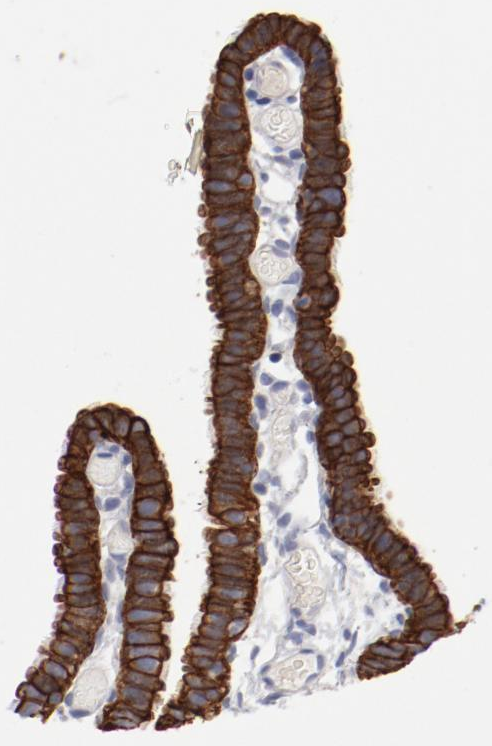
{"staining": {"intensity": "strong", "quantity": ">75%", "location": "cytoplasmic/membranous"}, "tissue": "fallopian tube", "cell_type": "Glandular cells", "image_type": "normal", "snomed": [{"axis": "morphology", "description": "Normal tissue, NOS"}, {"axis": "topography", "description": "Fallopian tube"}], "caption": "Protein analysis of normal fallopian tube reveals strong cytoplasmic/membranous positivity in approximately >75% of glandular cells.", "gene": "TSPAN6", "patient": {"sex": "female", "age": 29}}